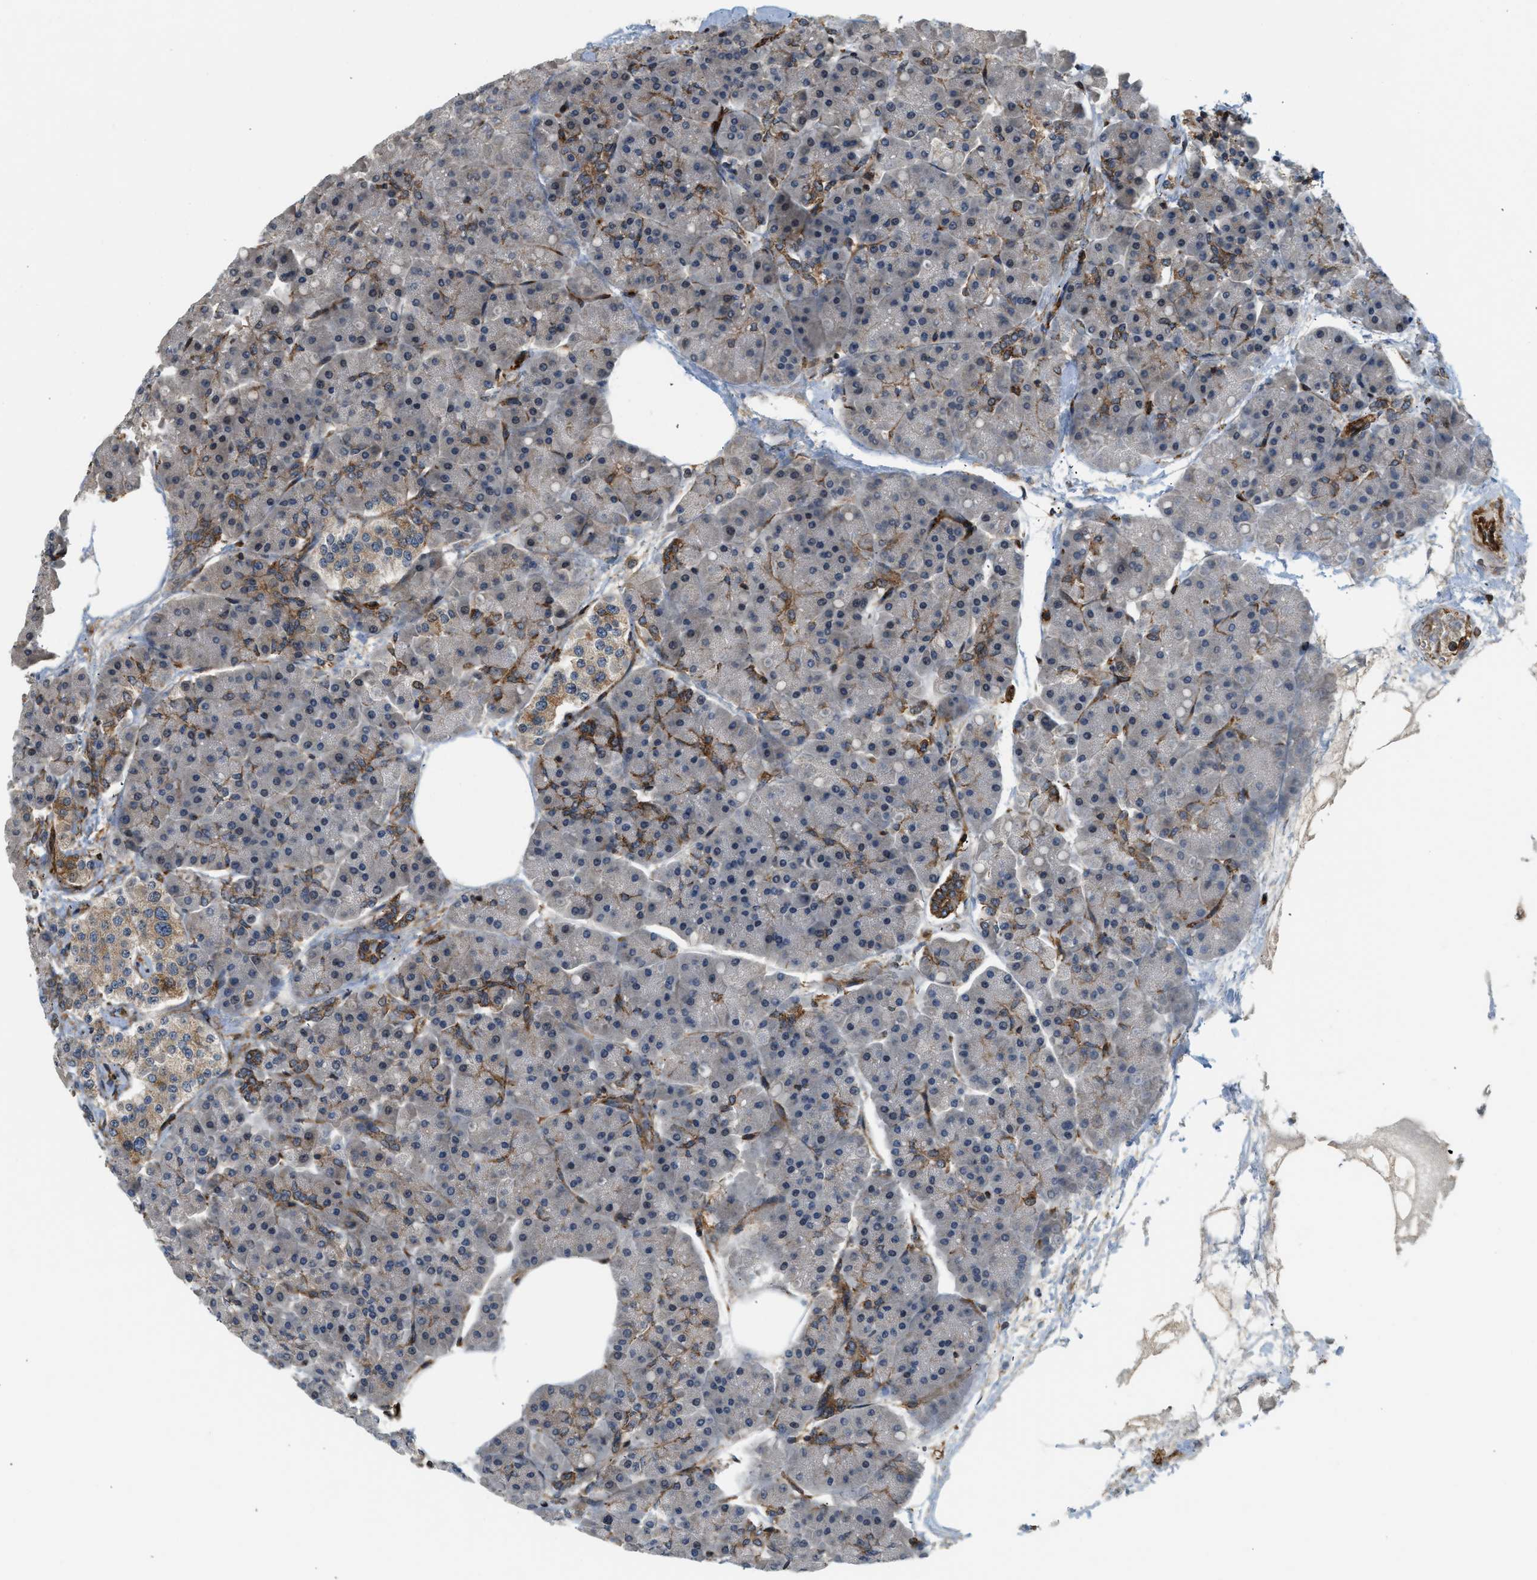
{"staining": {"intensity": "moderate", "quantity": "25%-75%", "location": "cytoplasmic/membranous"}, "tissue": "pancreas", "cell_type": "Exocrine glandular cells", "image_type": "normal", "snomed": [{"axis": "morphology", "description": "Normal tissue, NOS"}, {"axis": "topography", "description": "Pancreas"}], "caption": "Immunohistochemical staining of normal human pancreas displays moderate cytoplasmic/membranous protein positivity in about 25%-75% of exocrine glandular cells.", "gene": "HIP1", "patient": {"sex": "female", "age": 70}}